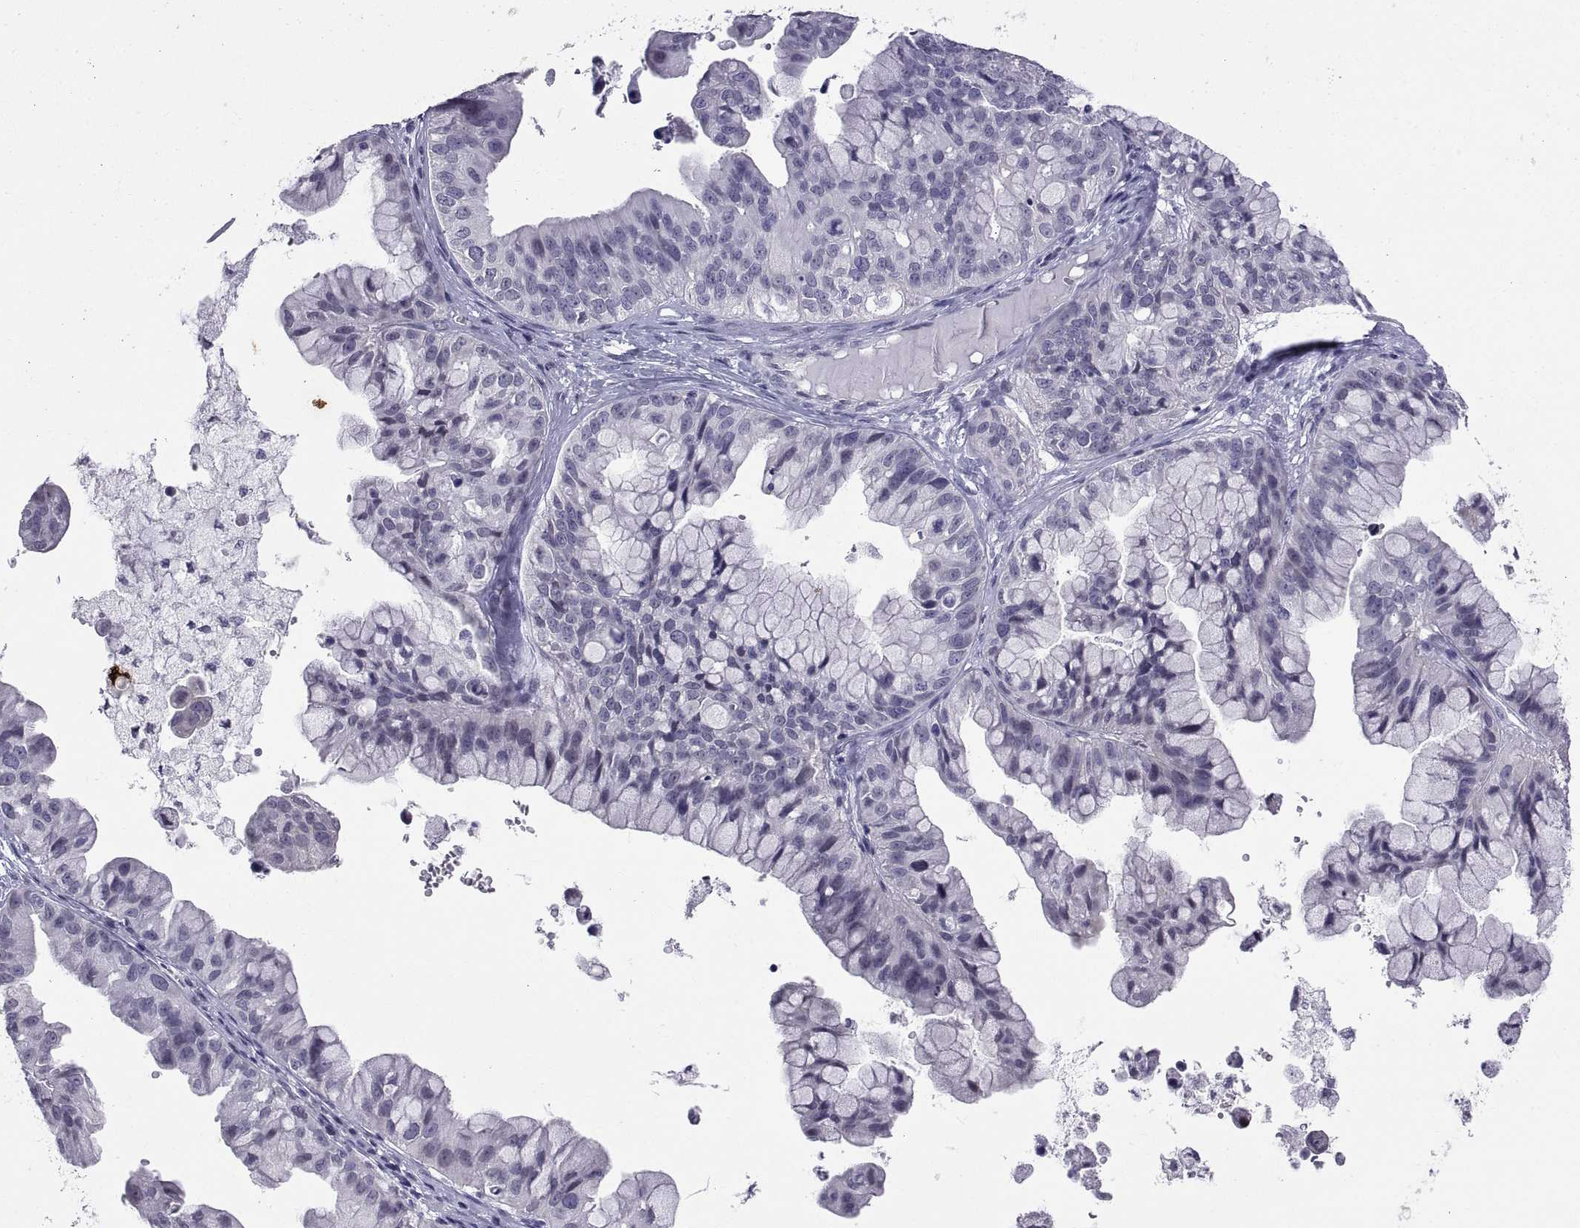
{"staining": {"intensity": "negative", "quantity": "none", "location": "none"}, "tissue": "ovarian cancer", "cell_type": "Tumor cells", "image_type": "cancer", "snomed": [{"axis": "morphology", "description": "Cystadenocarcinoma, mucinous, NOS"}, {"axis": "topography", "description": "Ovary"}], "caption": "An IHC micrograph of ovarian cancer is shown. There is no staining in tumor cells of ovarian cancer. (Stains: DAB (3,3'-diaminobenzidine) IHC with hematoxylin counter stain, Microscopy: brightfield microscopy at high magnification).", "gene": "KRT77", "patient": {"sex": "female", "age": 76}}